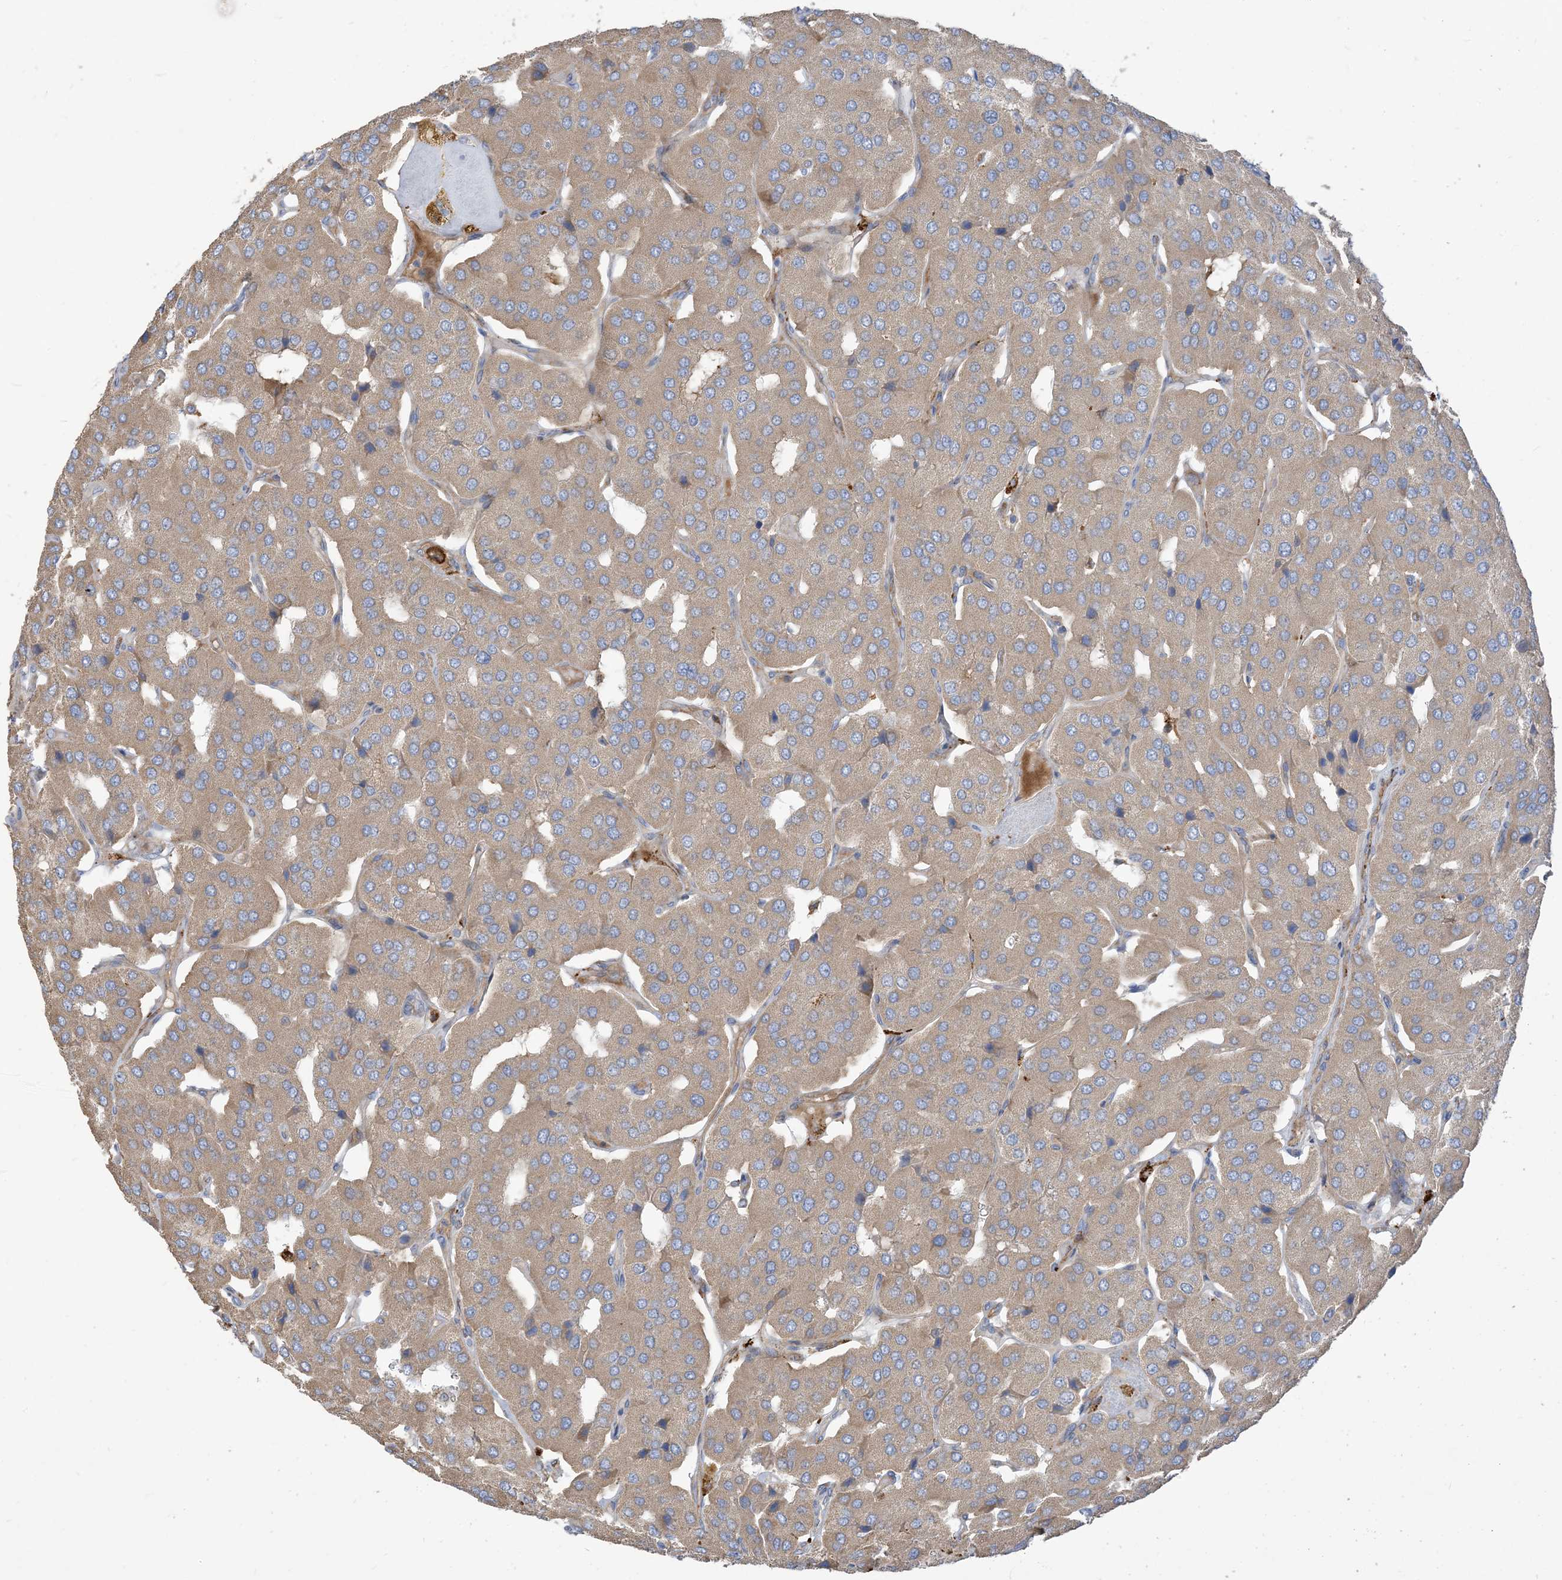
{"staining": {"intensity": "weak", "quantity": ">75%", "location": "cytoplasmic/membranous"}, "tissue": "parathyroid gland", "cell_type": "Glandular cells", "image_type": "normal", "snomed": [{"axis": "morphology", "description": "Normal tissue, NOS"}, {"axis": "morphology", "description": "Adenoma, NOS"}, {"axis": "topography", "description": "Parathyroid gland"}], "caption": "A high-resolution image shows immunohistochemistry (IHC) staining of unremarkable parathyroid gland, which shows weak cytoplasmic/membranous positivity in about >75% of glandular cells.", "gene": "PEAR1", "patient": {"sex": "female", "age": 86}}